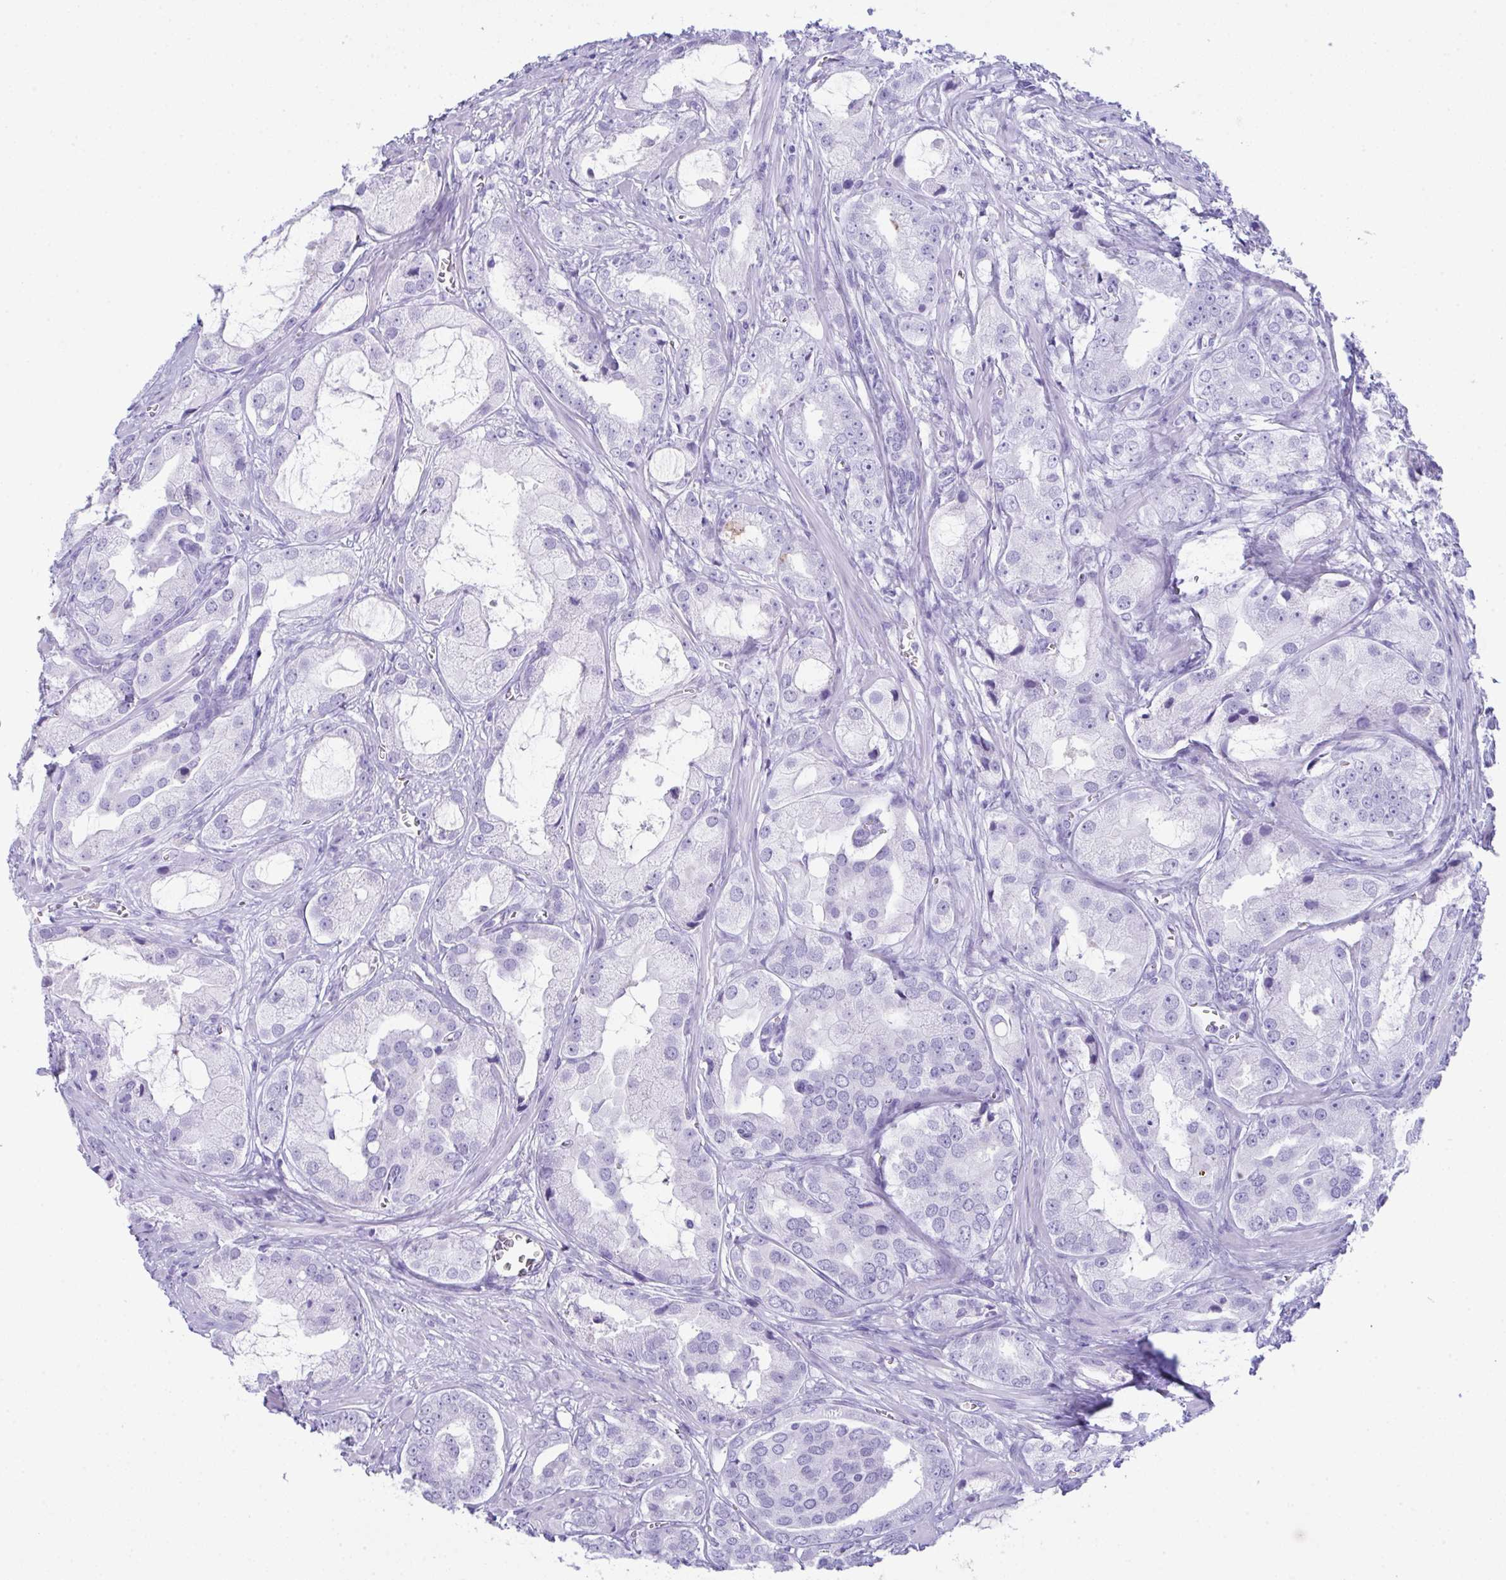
{"staining": {"intensity": "negative", "quantity": "none", "location": "none"}, "tissue": "prostate cancer", "cell_type": "Tumor cells", "image_type": "cancer", "snomed": [{"axis": "morphology", "description": "Adenocarcinoma, High grade"}, {"axis": "topography", "description": "Prostate"}], "caption": "Immunohistochemistry (IHC) image of human prostate cancer stained for a protein (brown), which demonstrates no staining in tumor cells.", "gene": "JCHAIN", "patient": {"sex": "male", "age": 64}}